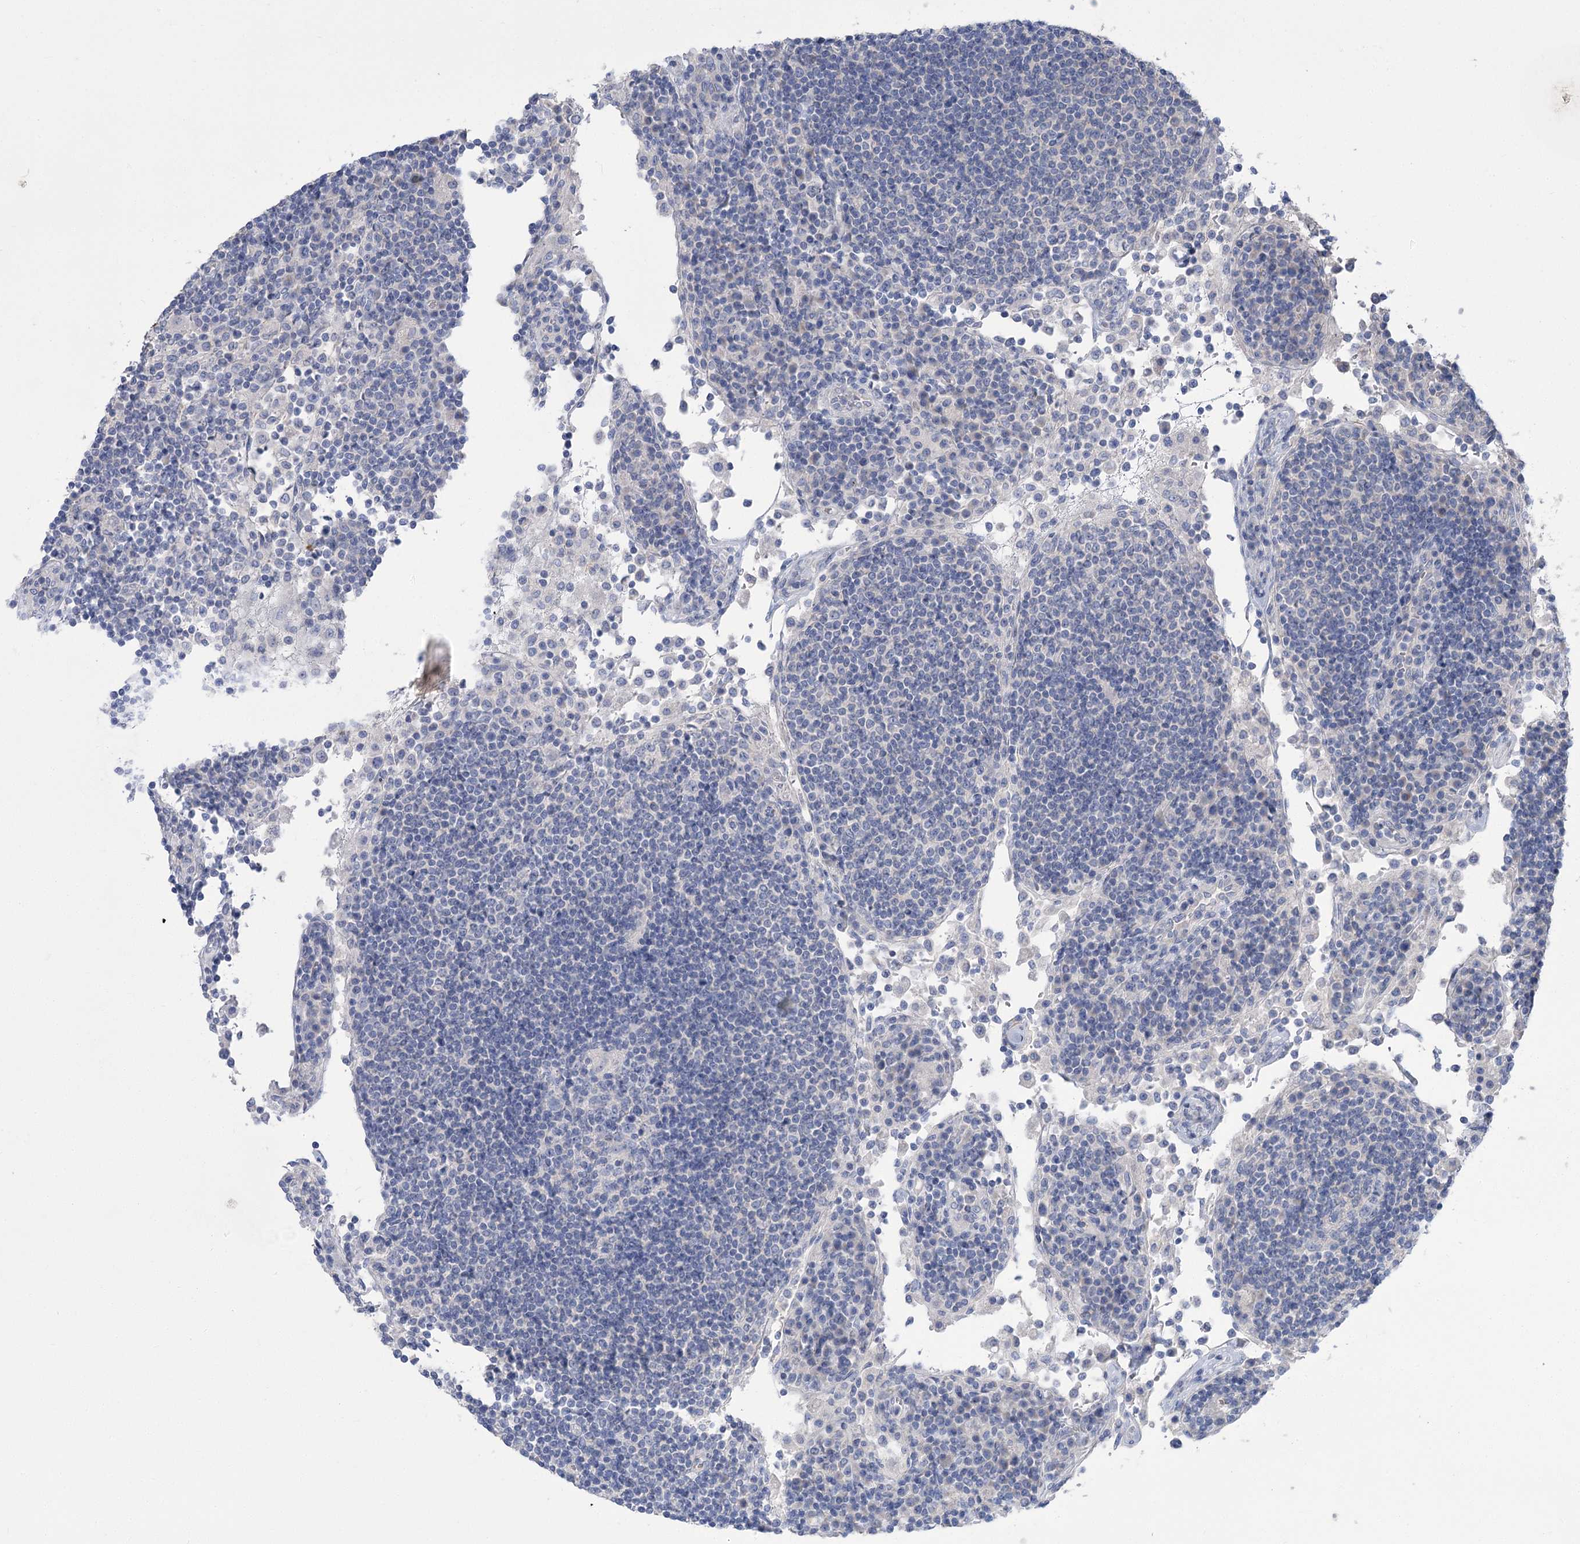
{"staining": {"intensity": "negative", "quantity": "none", "location": "none"}, "tissue": "lymph node", "cell_type": "Germinal center cells", "image_type": "normal", "snomed": [{"axis": "morphology", "description": "Normal tissue, NOS"}, {"axis": "topography", "description": "Lymph node"}], "caption": "Germinal center cells are negative for protein expression in unremarkable human lymph node. Nuclei are stained in blue.", "gene": "SLC9A3", "patient": {"sex": "female", "age": 53}}